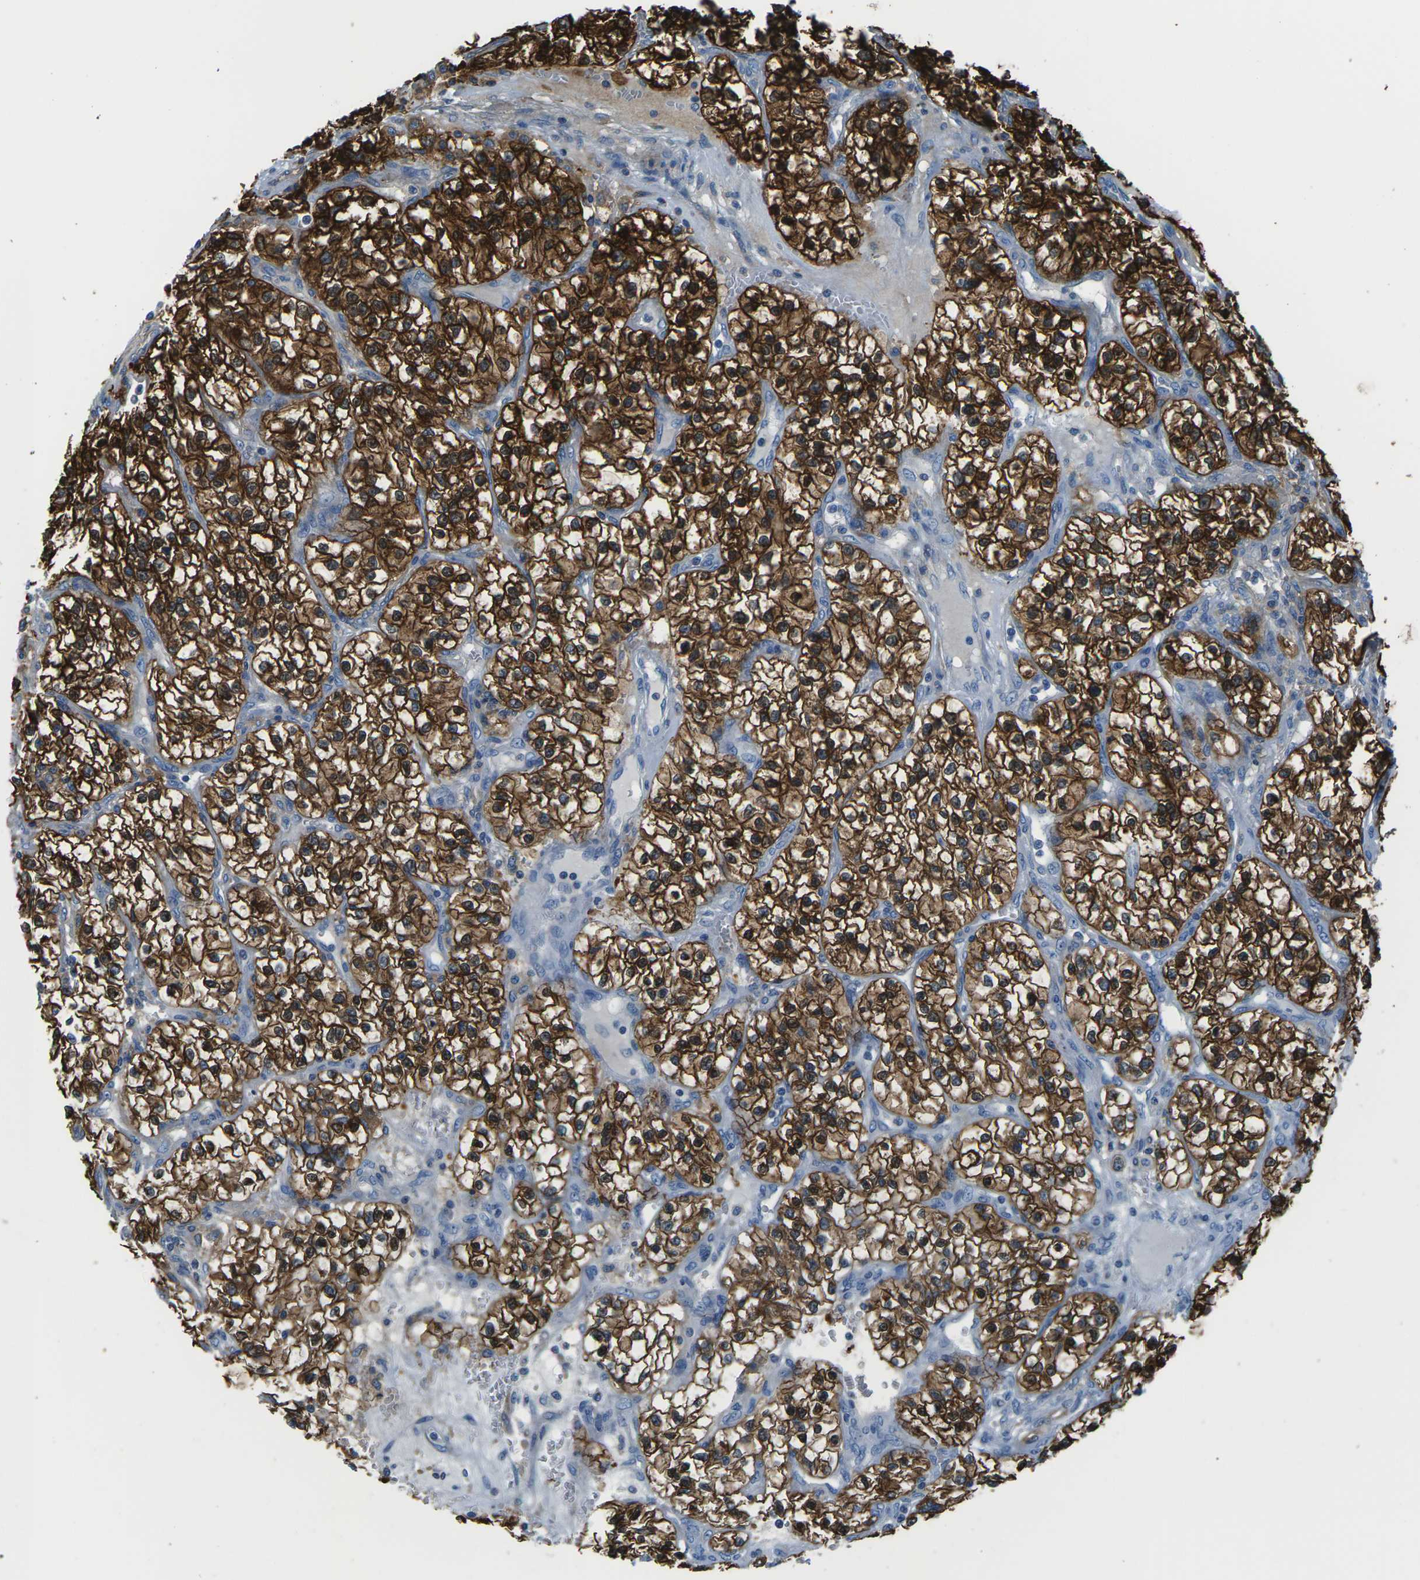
{"staining": {"intensity": "strong", "quantity": ">75%", "location": "cytoplasmic/membranous"}, "tissue": "renal cancer", "cell_type": "Tumor cells", "image_type": "cancer", "snomed": [{"axis": "morphology", "description": "Adenocarcinoma, NOS"}, {"axis": "topography", "description": "Kidney"}], "caption": "A high amount of strong cytoplasmic/membranous positivity is present in approximately >75% of tumor cells in renal adenocarcinoma tissue. (DAB (3,3'-diaminobenzidine) IHC, brown staining for protein, blue staining for nuclei).", "gene": "SOCS4", "patient": {"sex": "female", "age": 57}}